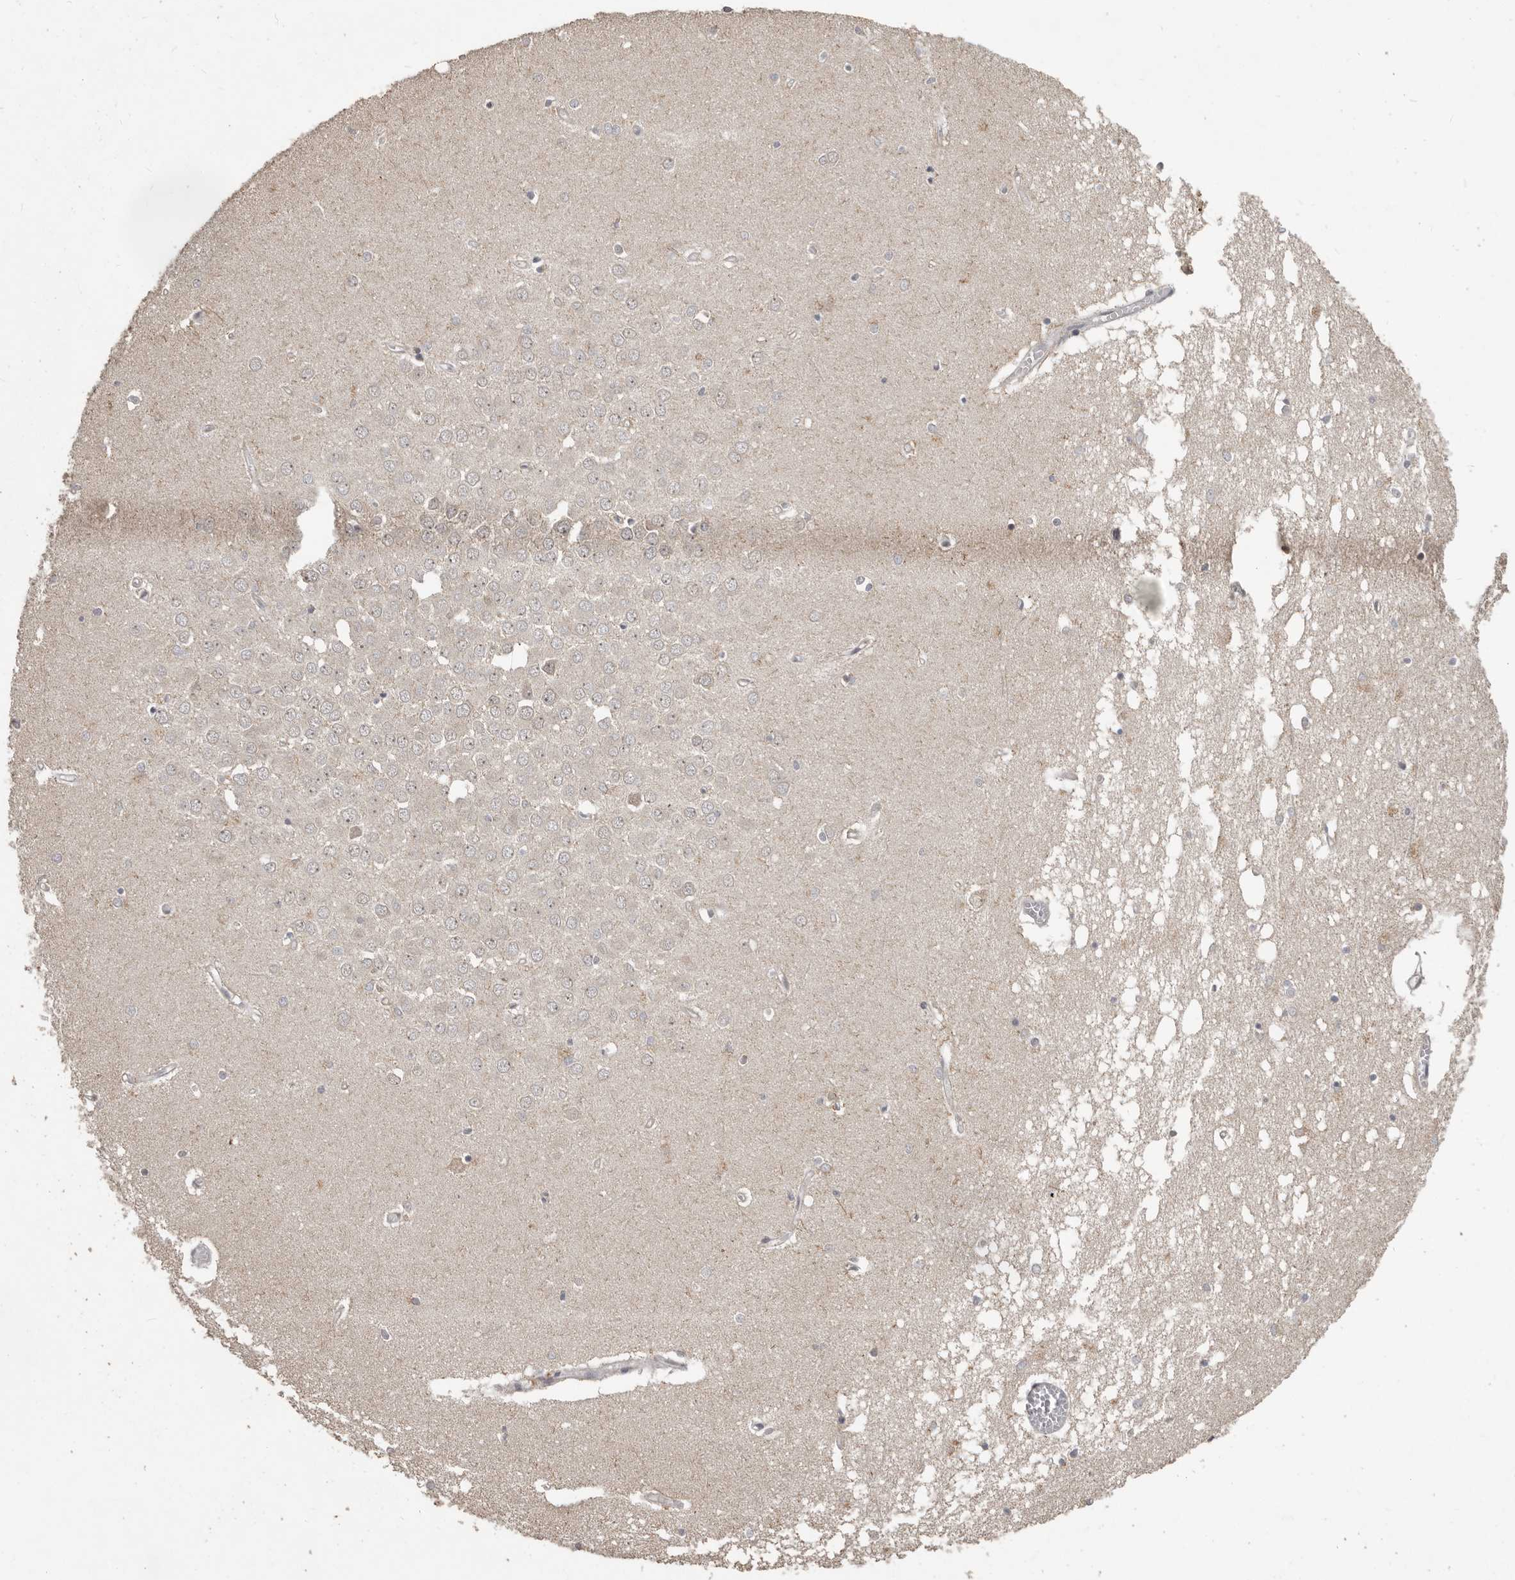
{"staining": {"intensity": "moderate", "quantity": "<25%", "location": "cytoplasmic/membranous"}, "tissue": "hippocampus", "cell_type": "Glial cells", "image_type": "normal", "snomed": [{"axis": "morphology", "description": "Normal tissue, NOS"}, {"axis": "topography", "description": "Hippocampus"}], "caption": "Protein staining exhibits moderate cytoplasmic/membranous expression in about <25% of glial cells in normal hippocampus.", "gene": "ZFP14", "patient": {"sex": "male", "age": 70}}